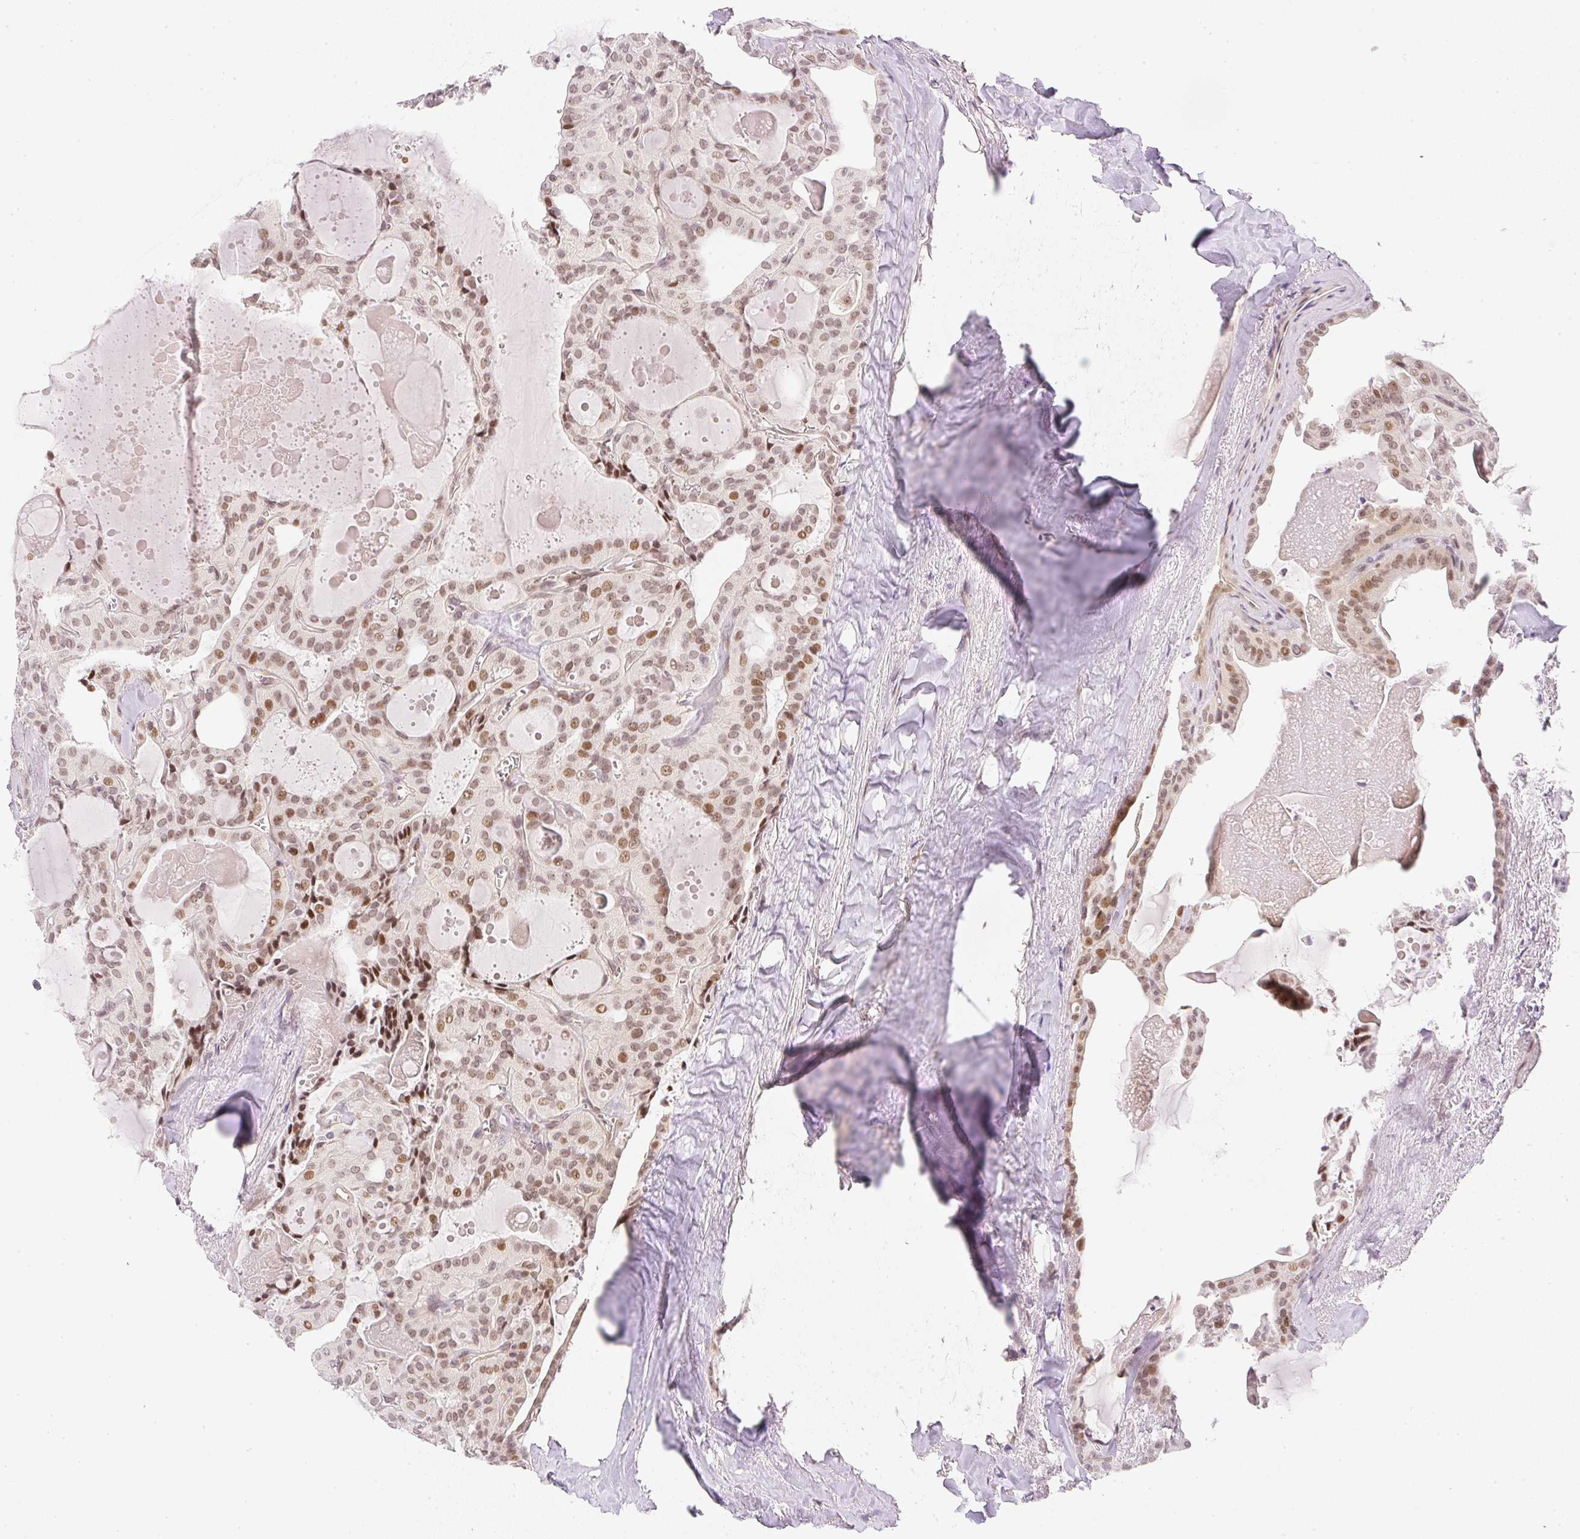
{"staining": {"intensity": "moderate", "quantity": ">75%", "location": "nuclear"}, "tissue": "thyroid cancer", "cell_type": "Tumor cells", "image_type": "cancer", "snomed": [{"axis": "morphology", "description": "Papillary adenocarcinoma, NOS"}, {"axis": "topography", "description": "Thyroid gland"}], "caption": "Protein staining exhibits moderate nuclear positivity in approximately >75% of tumor cells in papillary adenocarcinoma (thyroid). (Brightfield microscopy of DAB IHC at high magnification).", "gene": "DPPA4", "patient": {"sex": "male", "age": 52}}